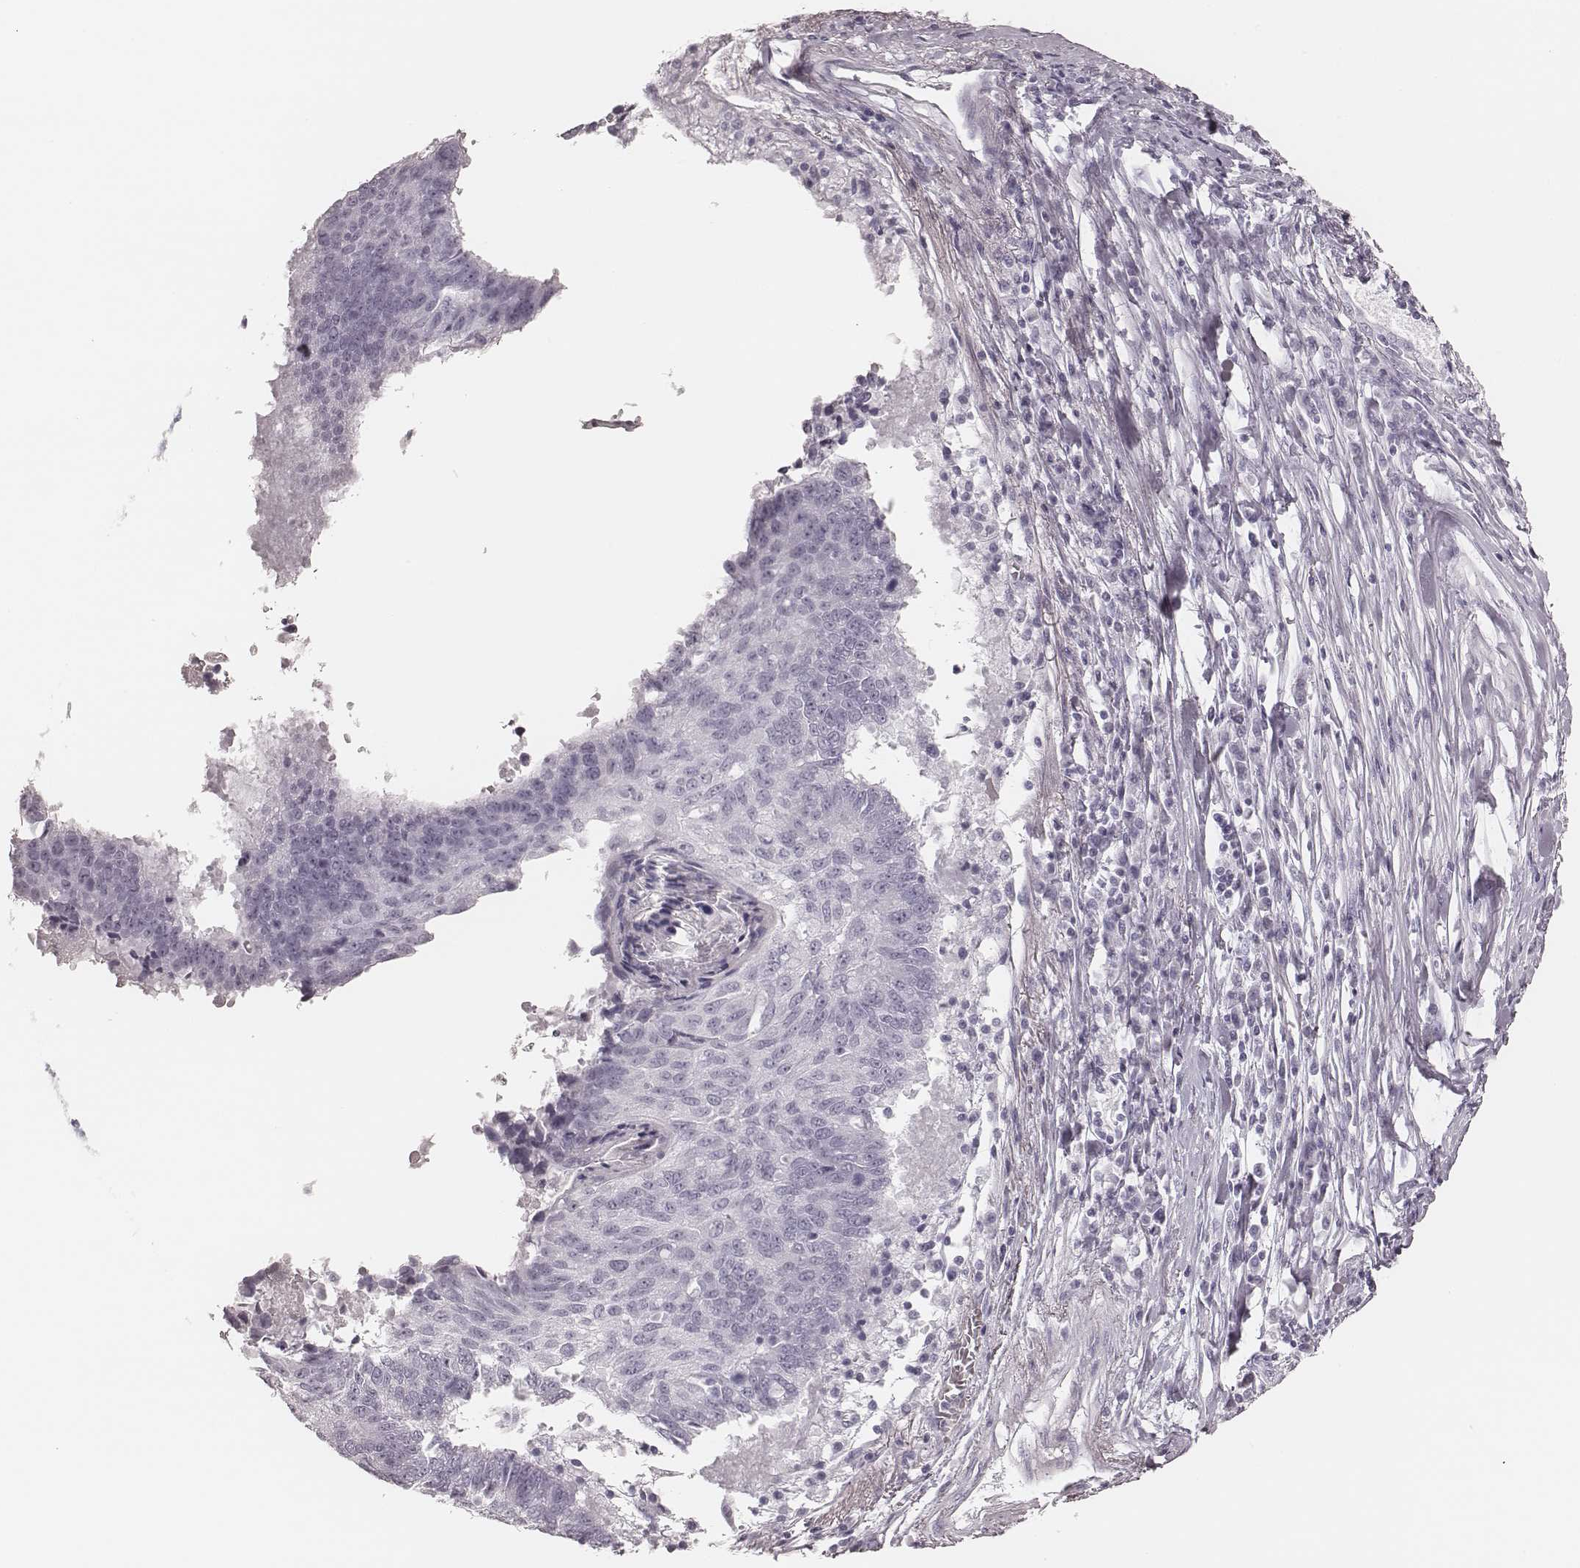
{"staining": {"intensity": "negative", "quantity": "none", "location": "none"}, "tissue": "lung cancer", "cell_type": "Tumor cells", "image_type": "cancer", "snomed": [{"axis": "morphology", "description": "Squamous cell carcinoma, NOS"}, {"axis": "topography", "description": "Lung"}], "caption": "Immunohistochemistry (IHC) histopathology image of human lung cancer stained for a protein (brown), which reveals no expression in tumor cells.", "gene": "MSX1", "patient": {"sex": "male", "age": 73}}